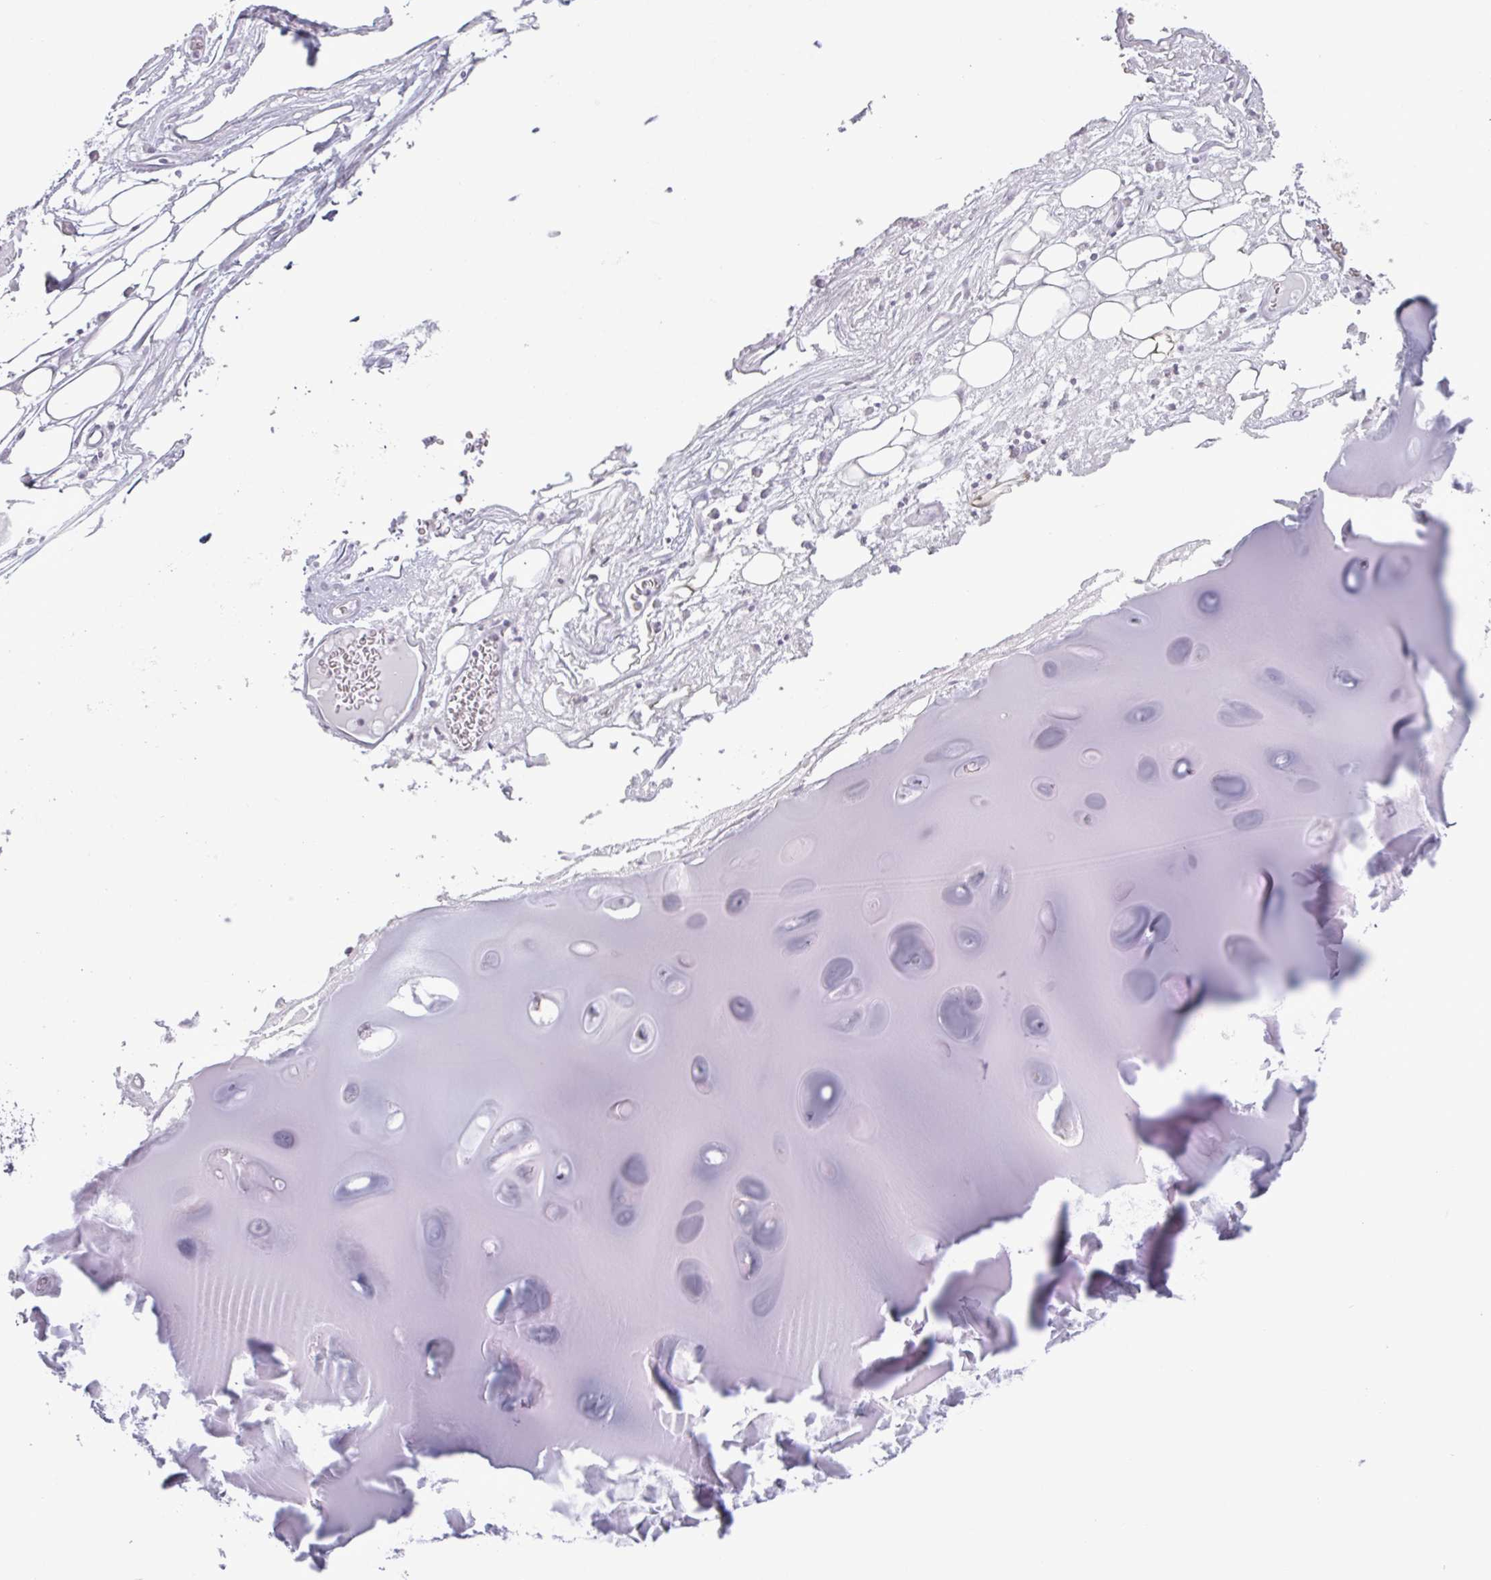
{"staining": {"intensity": "negative", "quantity": "none", "location": "none"}, "tissue": "adipose tissue", "cell_type": "Adipocytes", "image_type": "normal", "snomed": [{"axis": "morphology", "description": "Normal tissue, NOS"}, {"axis": "topography", "description": "Cartilage tissue"}], "caption": "This is a image of immunohistochemistry staining of normal adipose tissue, which shows no positivity in adipocytes.", "gene": "BTD", "patient": {"sex": "male", "age": 57}}